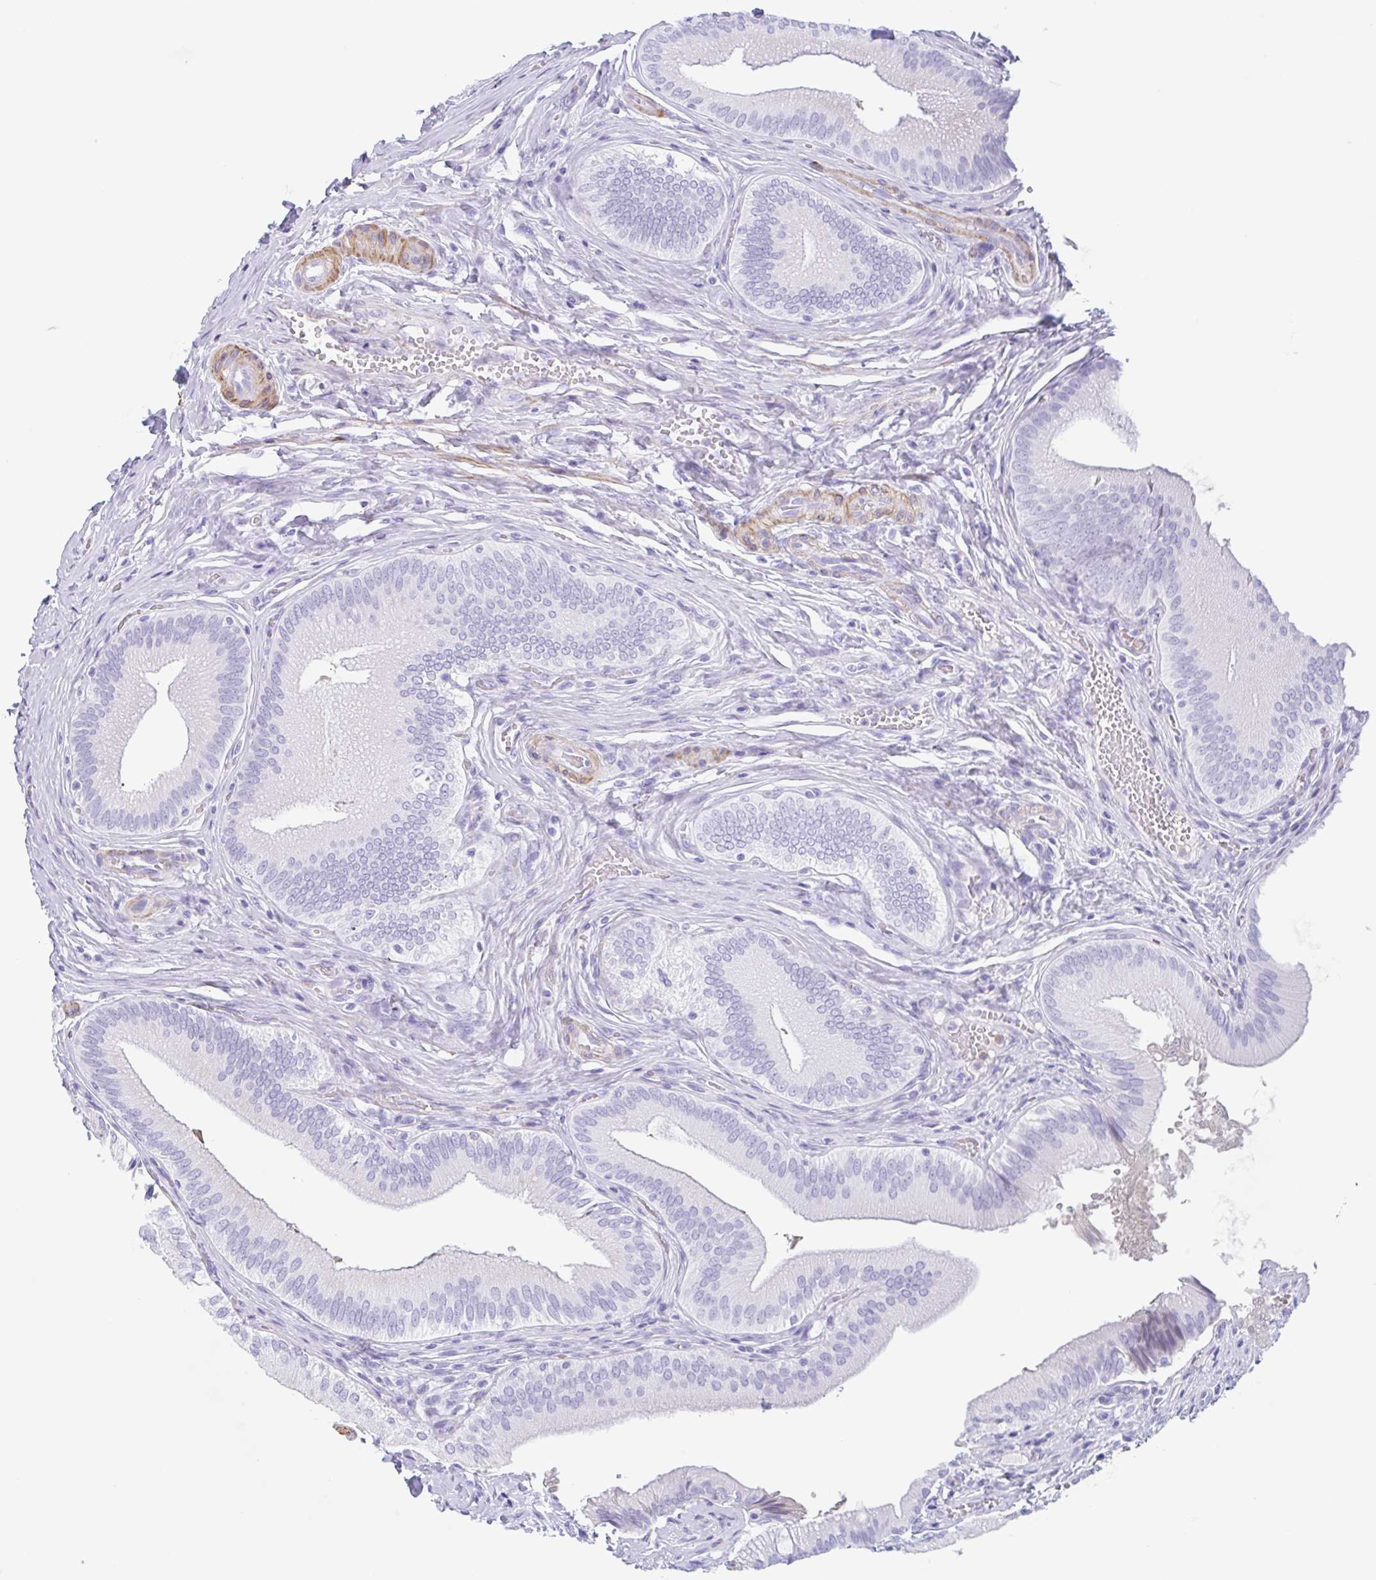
{"staining": {"intensity": "negative", "quantity": "none", "location": "none"}, "tissue": "gallbladder", "cell_type": "Glandular cells", "image_type": "normal", "snomed": [{"axis": "morphology", "description": "Normal tissue, NOS"}, {"axis": "topography", "description": "Gallbladder"}], "caption": "The photomicrograph reveals no staining of glandular cells in normal gallbladder. Nuclei are stained in blue.", "gene": "TAS2R41", "patient": {"sex": "male", "age": 17}}